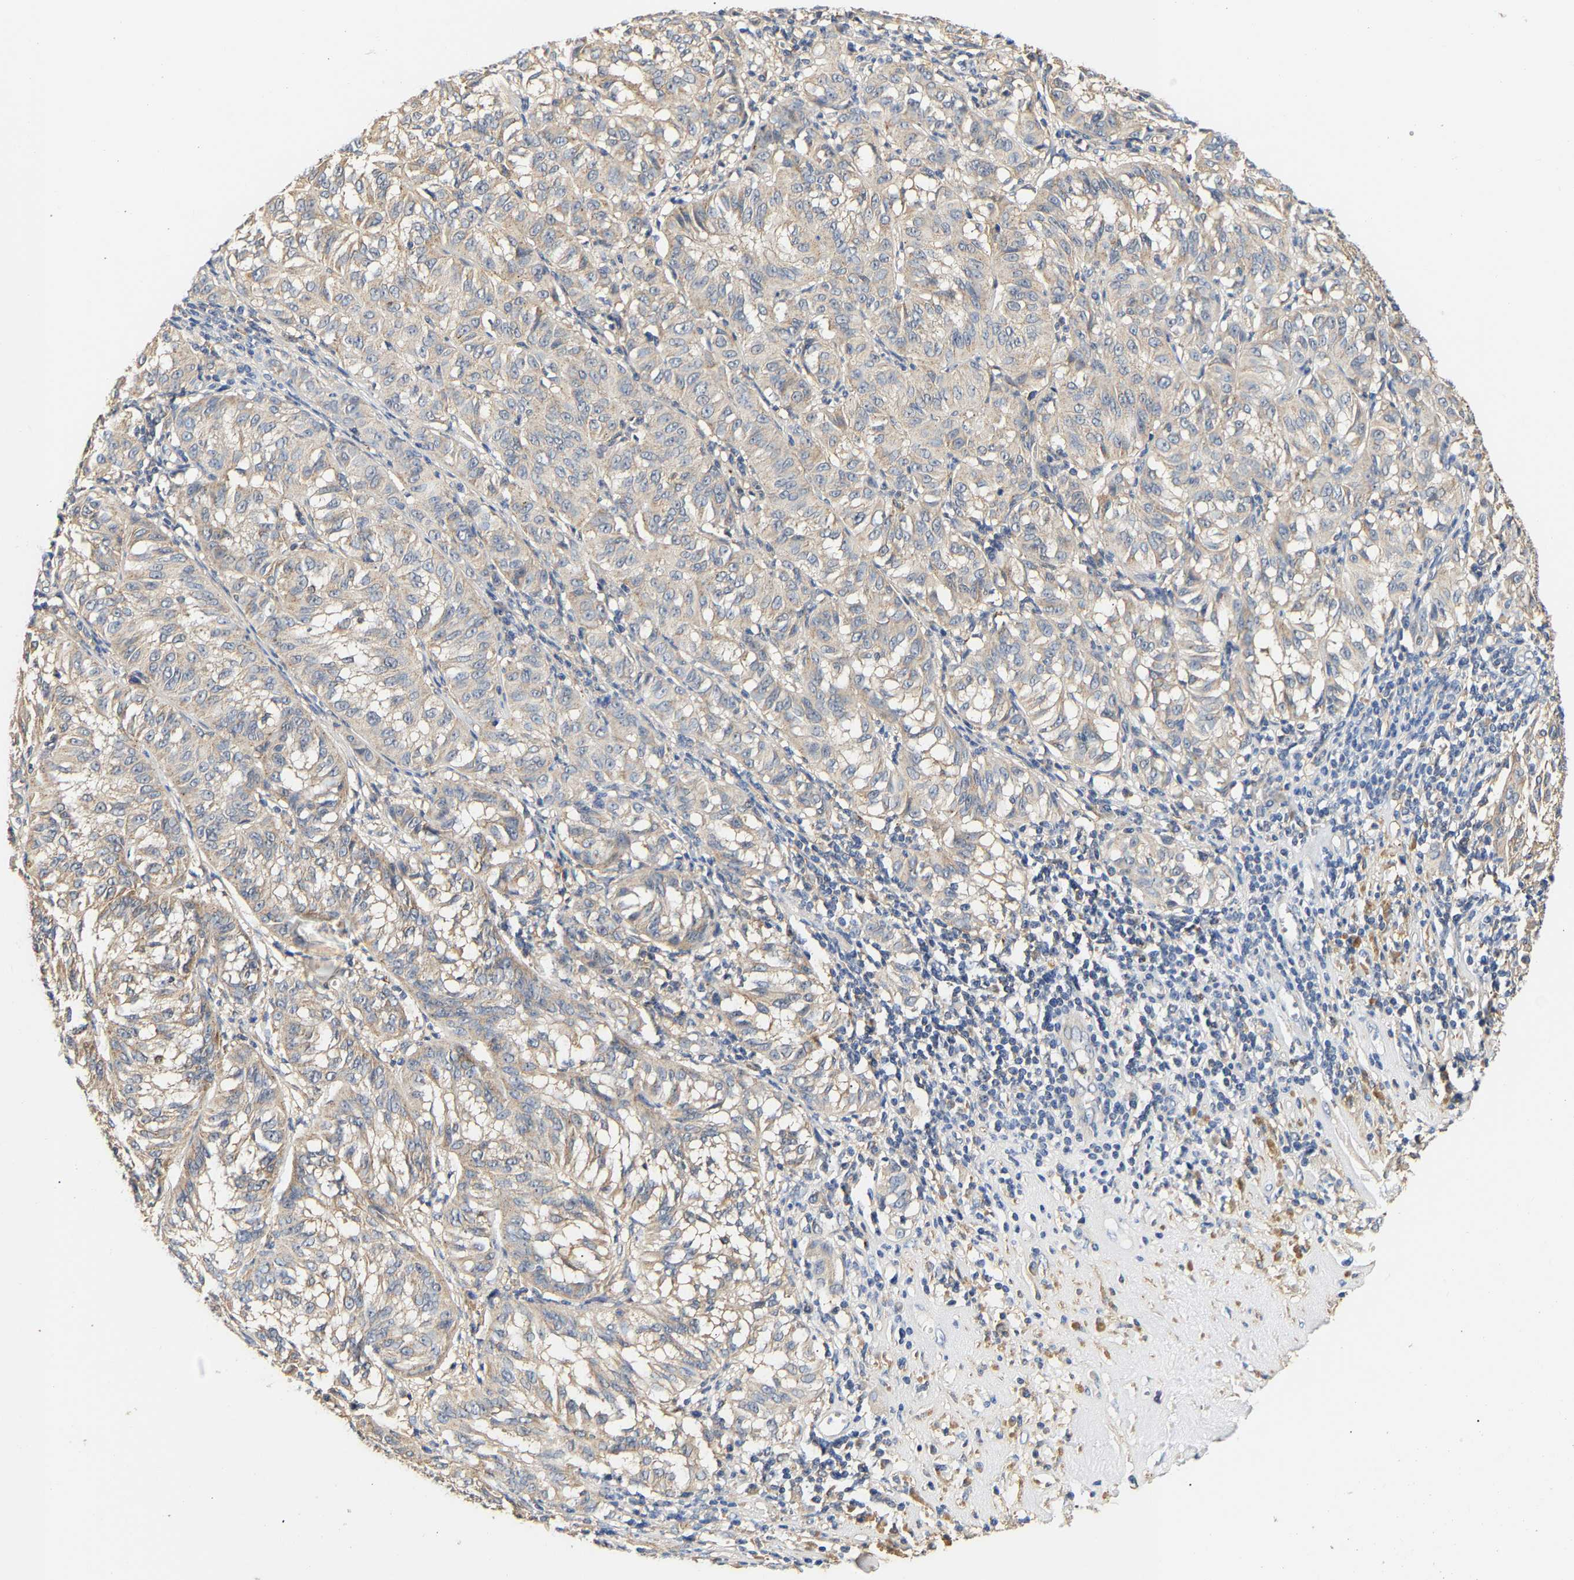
{"staining": {"intensity": "weak", "quantity": "25%-75%", "location": "cytoplasmic/membranous"}, "tissue": "melanoma", "cell_type": "Tumor cells", "image_type": "cancer", "snomed": [{"axis": "morphology", "description": "Malignant melanoma, NOS"}, {"axis": "topography", "description": "Skin"}], "caption": "The micrograph exhibits staining of malignant melanoma, revealing weak cytoplasmic/membranous protein positivity (brown color) within tumor cells.", "gene": "PPID", "patient": {"sex": "female", "age": 72}}